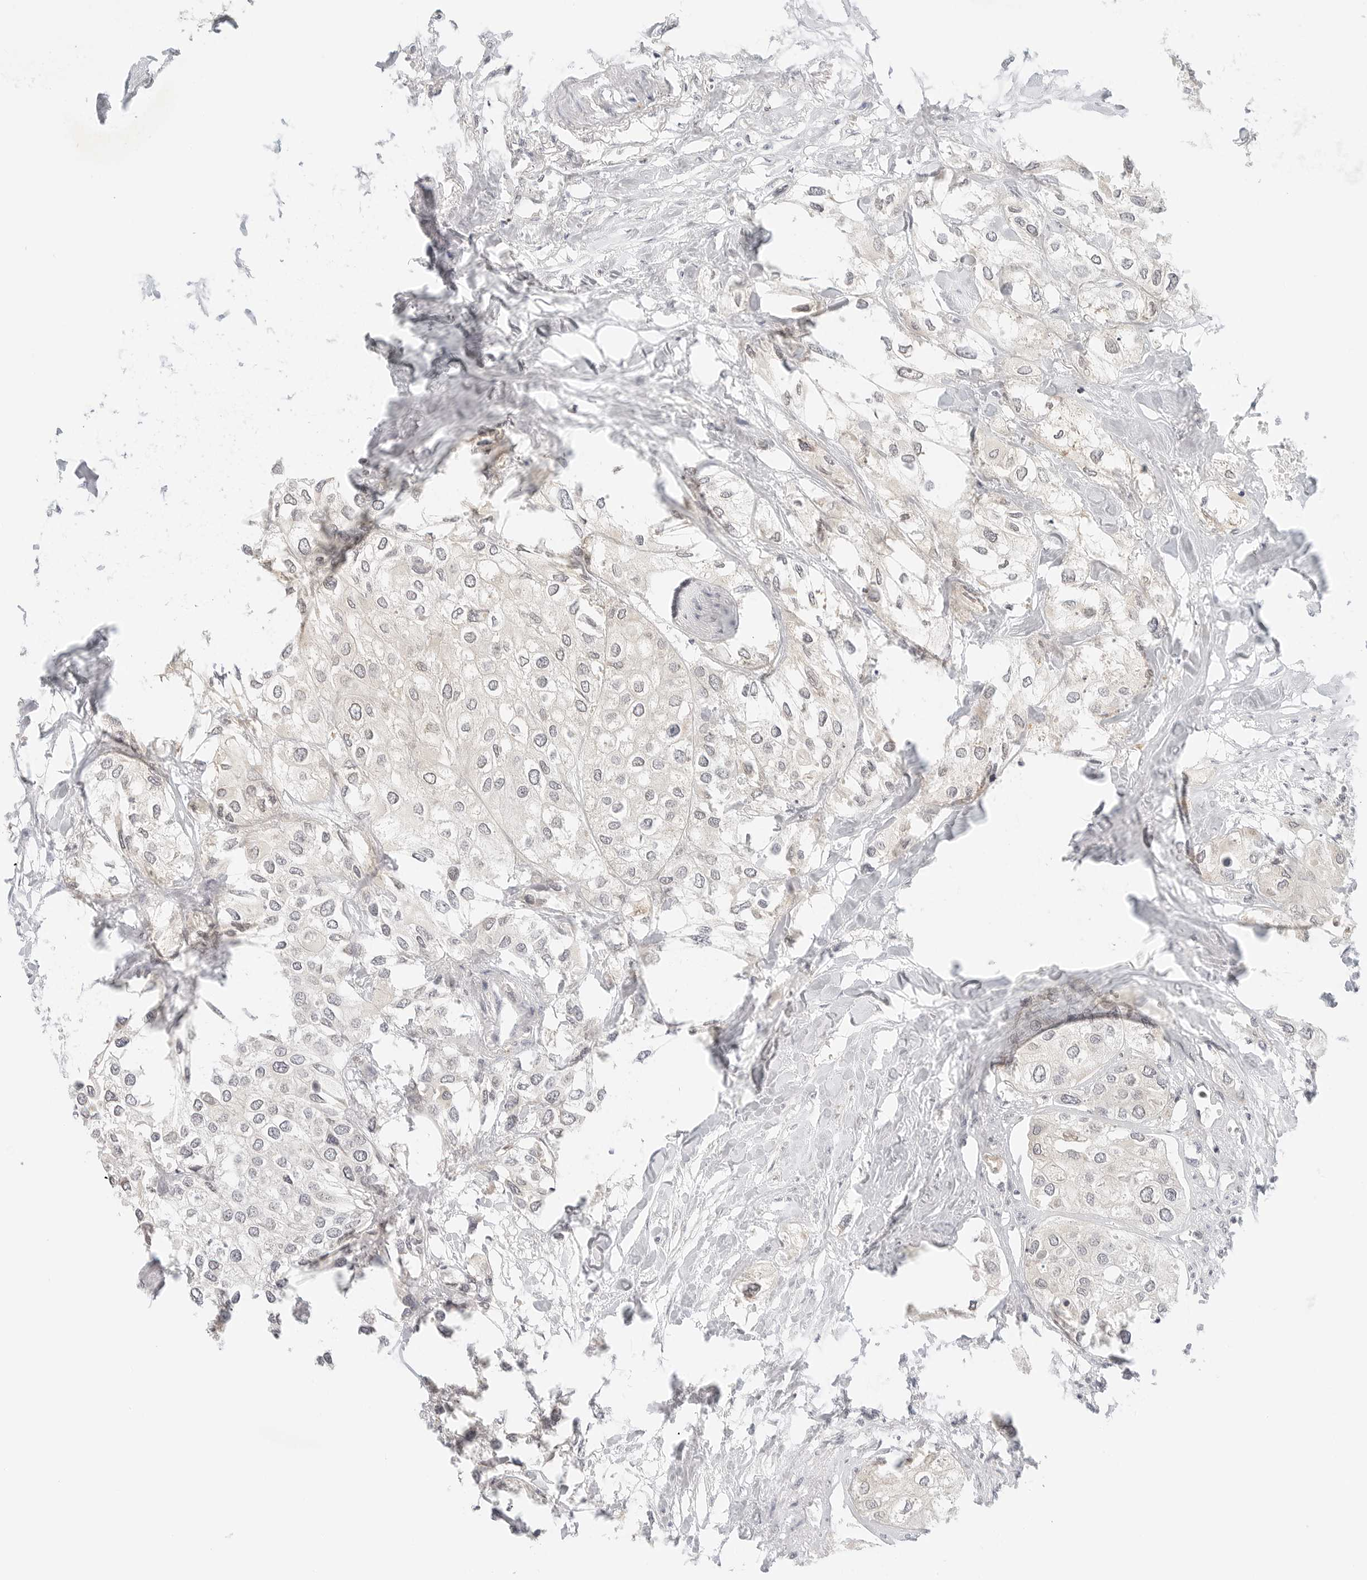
{"staining": {"intensity": "negative", "quantity": "none", "location": "none"}, "tissue": "urothelial cancer", "cell_type": "Tumor cells", "image_type": "cancer", "snomed": [{"axis": "morphology", "description": "Urothelial carcinoma, High grade"}, {"axis": "topography", "description": "Urinary bladder"}], "caption": "Micrograph shows no protein positivity in tumor cells of urothelial cancer tissue.", "gene": "NEO1", "patient": {"sex": "male", "age": 64}}